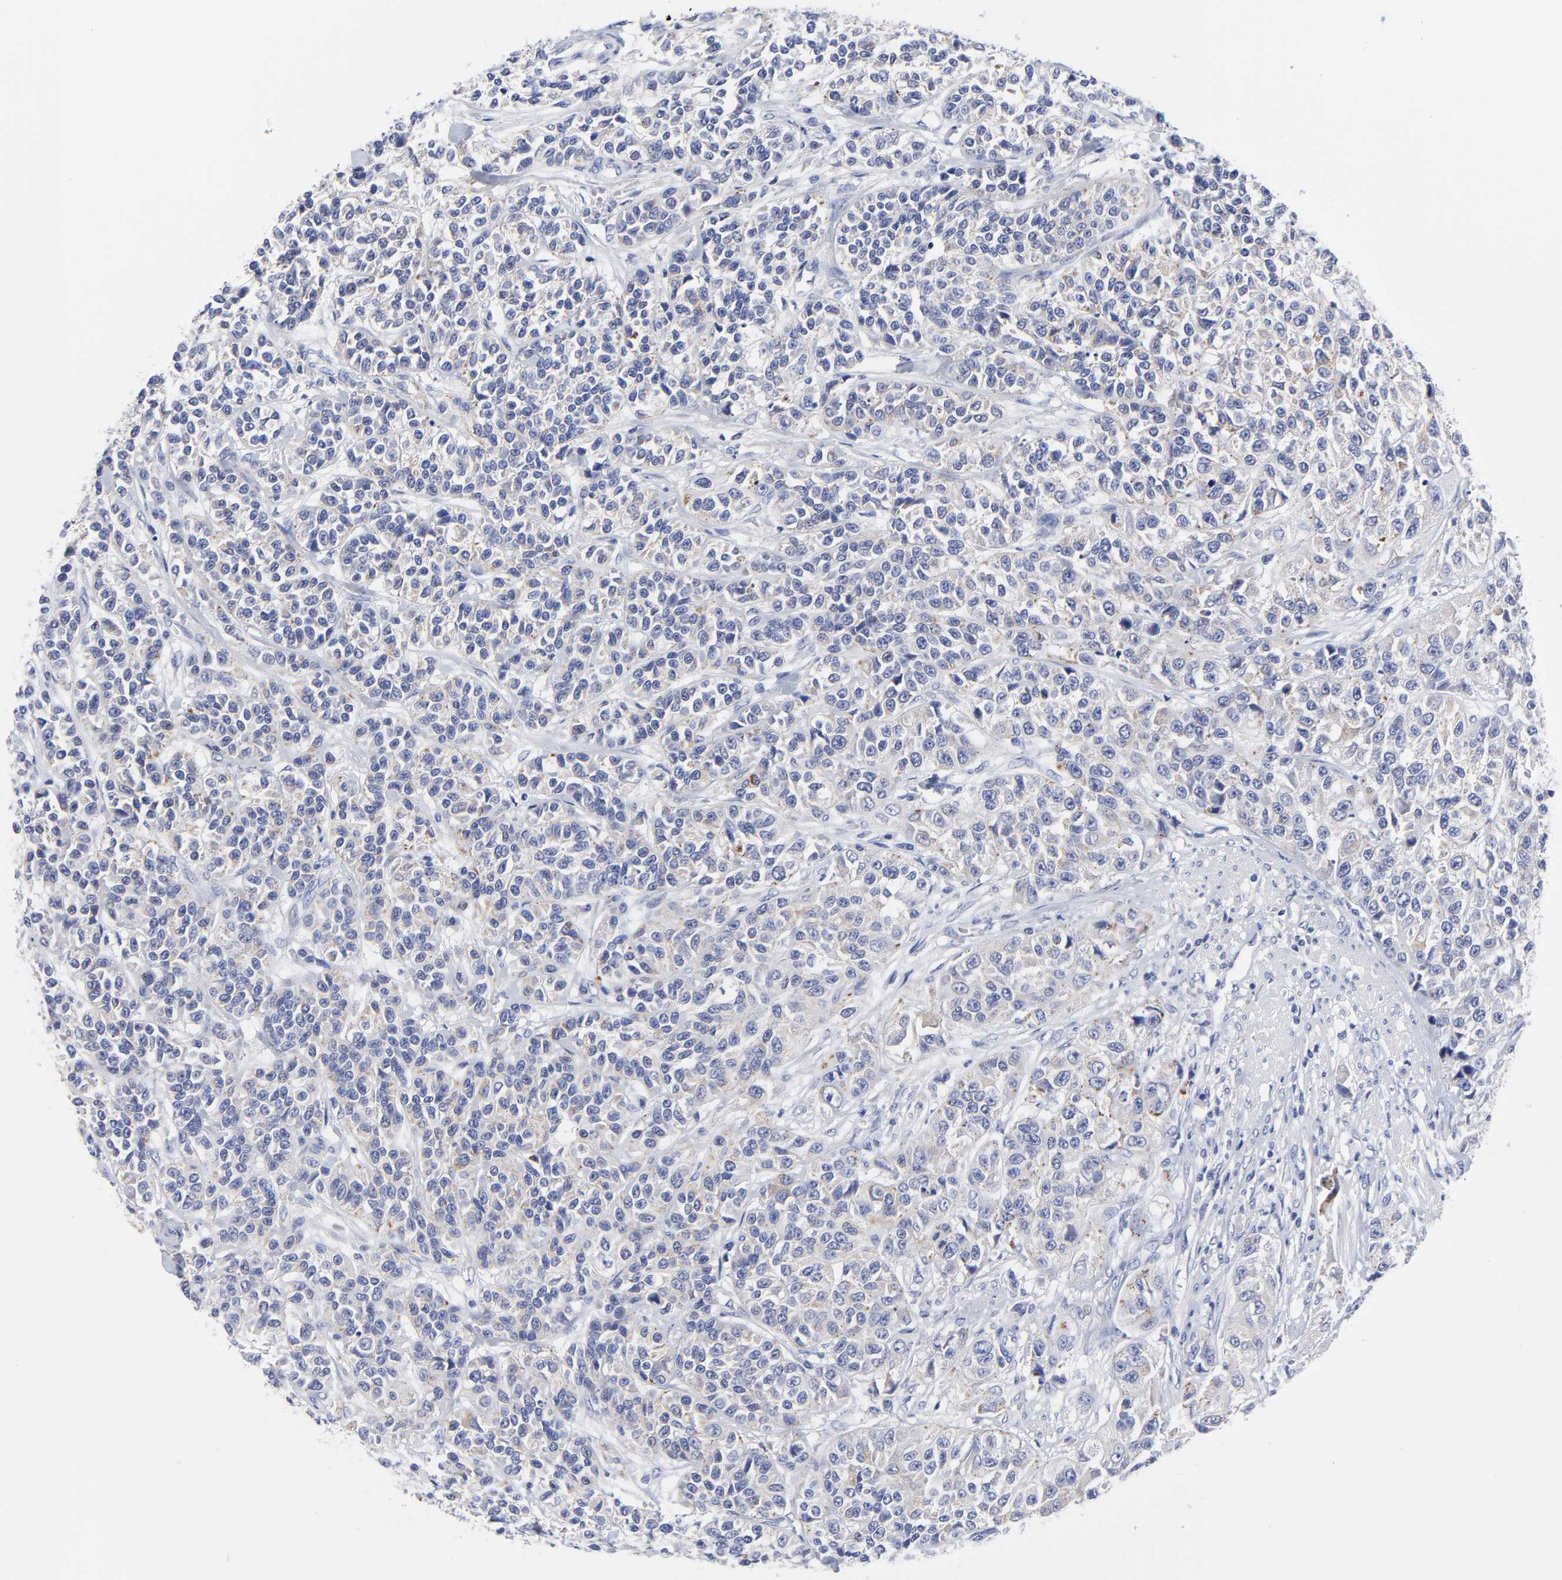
{"staining": {"intensity": "weak", "quantity": "25%-75%", "location": "cytoplasmic/membranous"}, "tissue": "urothelial cancer", "cell_type": "Tumor cells", "image_type": "cancer", "snomed": [{"axis": "morphology", "description": "Urothelial carcinoma, High grade"}, {"axis": "topography", "description": "Urinary bladder"}], "caption": "The immunohistochemical stain shows weak cytoplasmic/membranous staining in tumor cells of urothelial cancer tissue.", "gene": "DUSP9", "patient": {"sex": "female", "age": 81}}